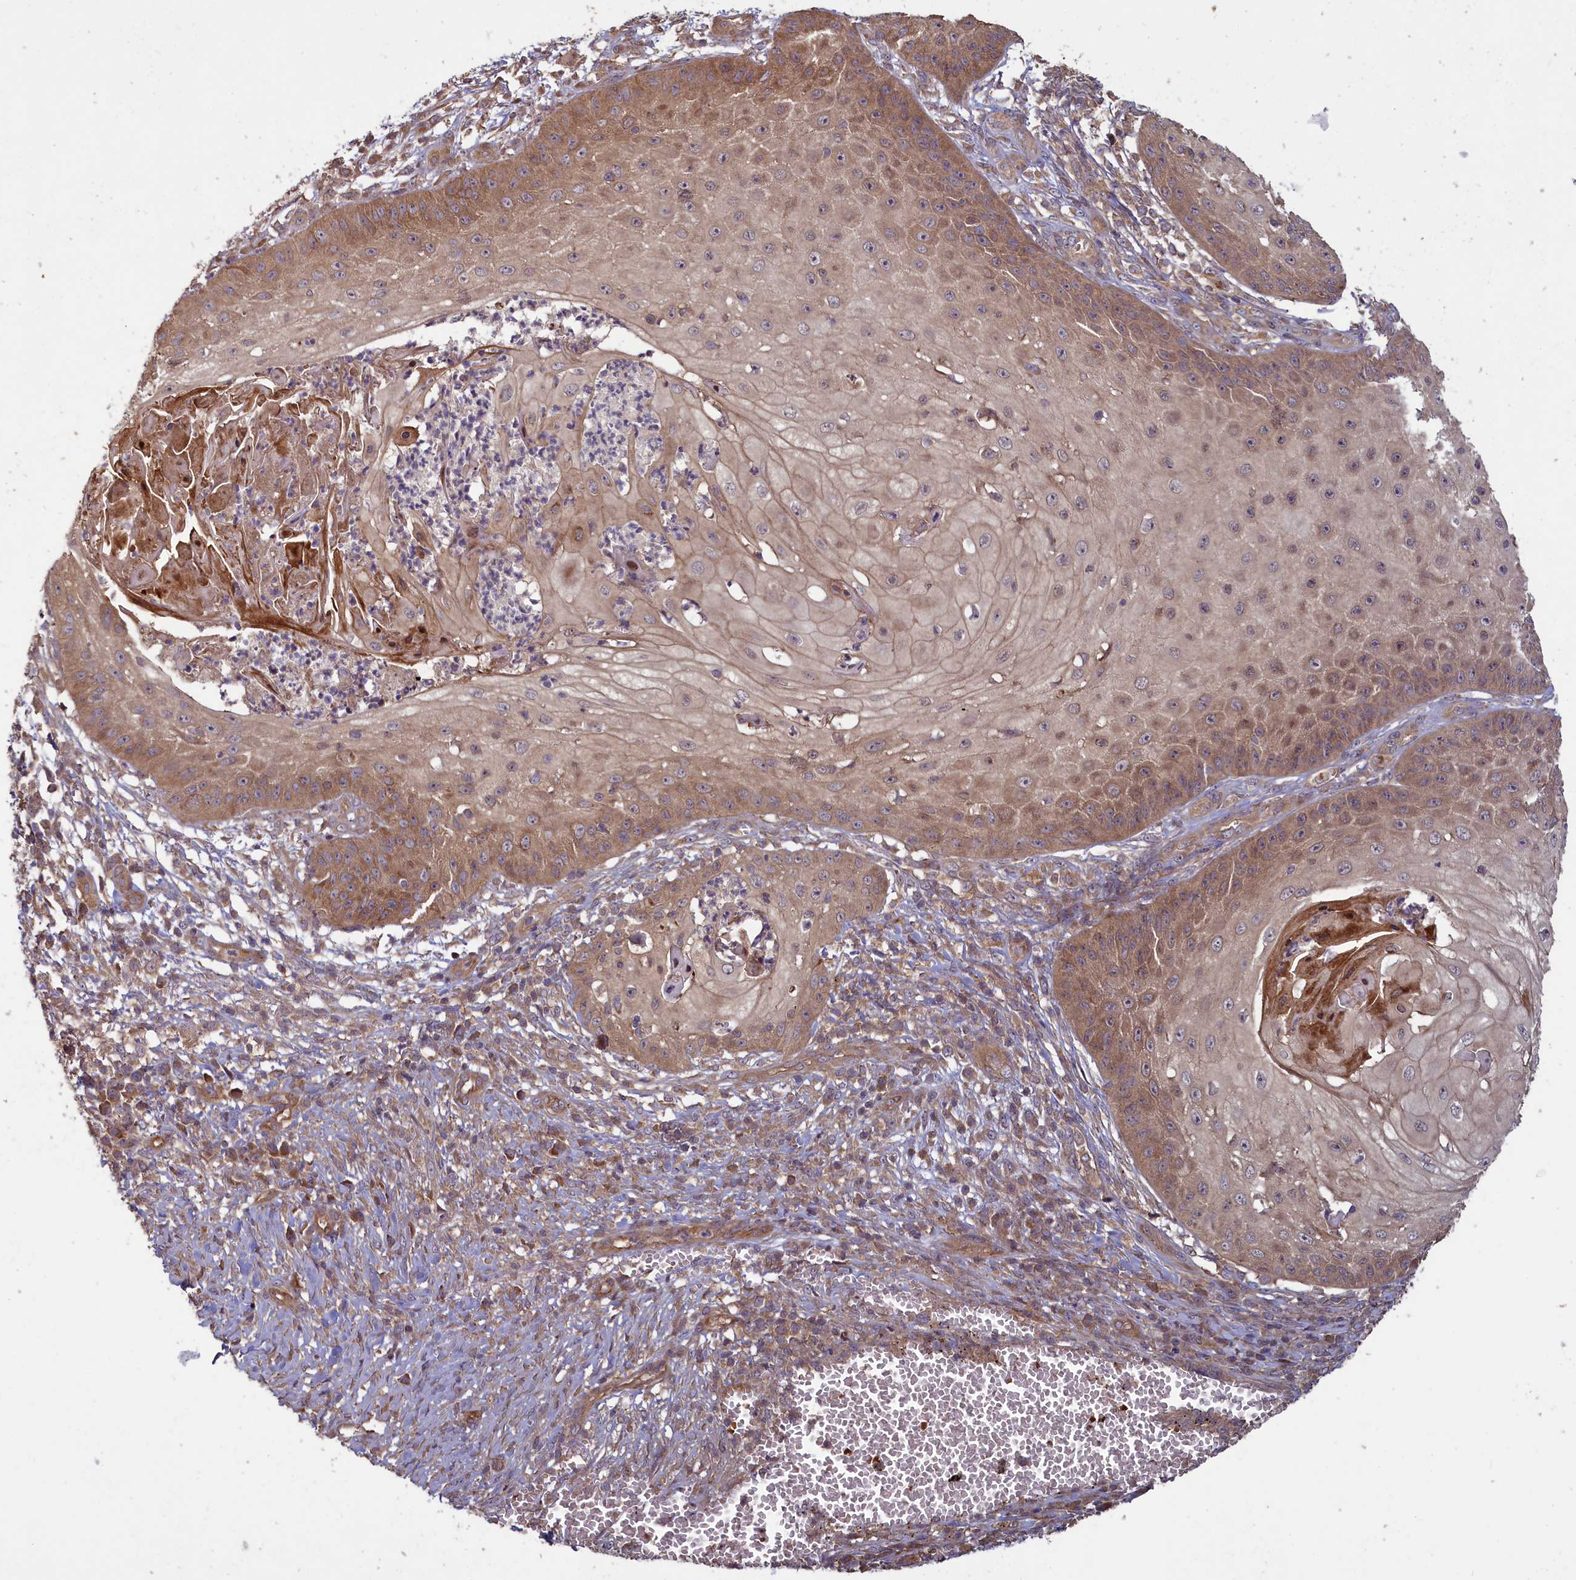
{"staining": {"intensity": "moderate", "quantity": "25%-75%", "location": "cytoplasmic/membranous"}, "tissue": "skin cancer", "cell_type": "Tumor cells", "image_type": "cancer", "snomed": [{"axis": "morphology", "description": "Squamous cell carcinoma, NOS"}, {"axis": "topography", "description": "Skin"}], "caption": "Protein expression analysis of skin cancer shows moderate cytoplasmic/membranous expression in approximately 25%-75% of tumor cells. (brown staining indicates protein expression, while blue staining denotes nuclei).", "gene": "CIAO2B", "patient": {"sex": "male", "age": 70}}